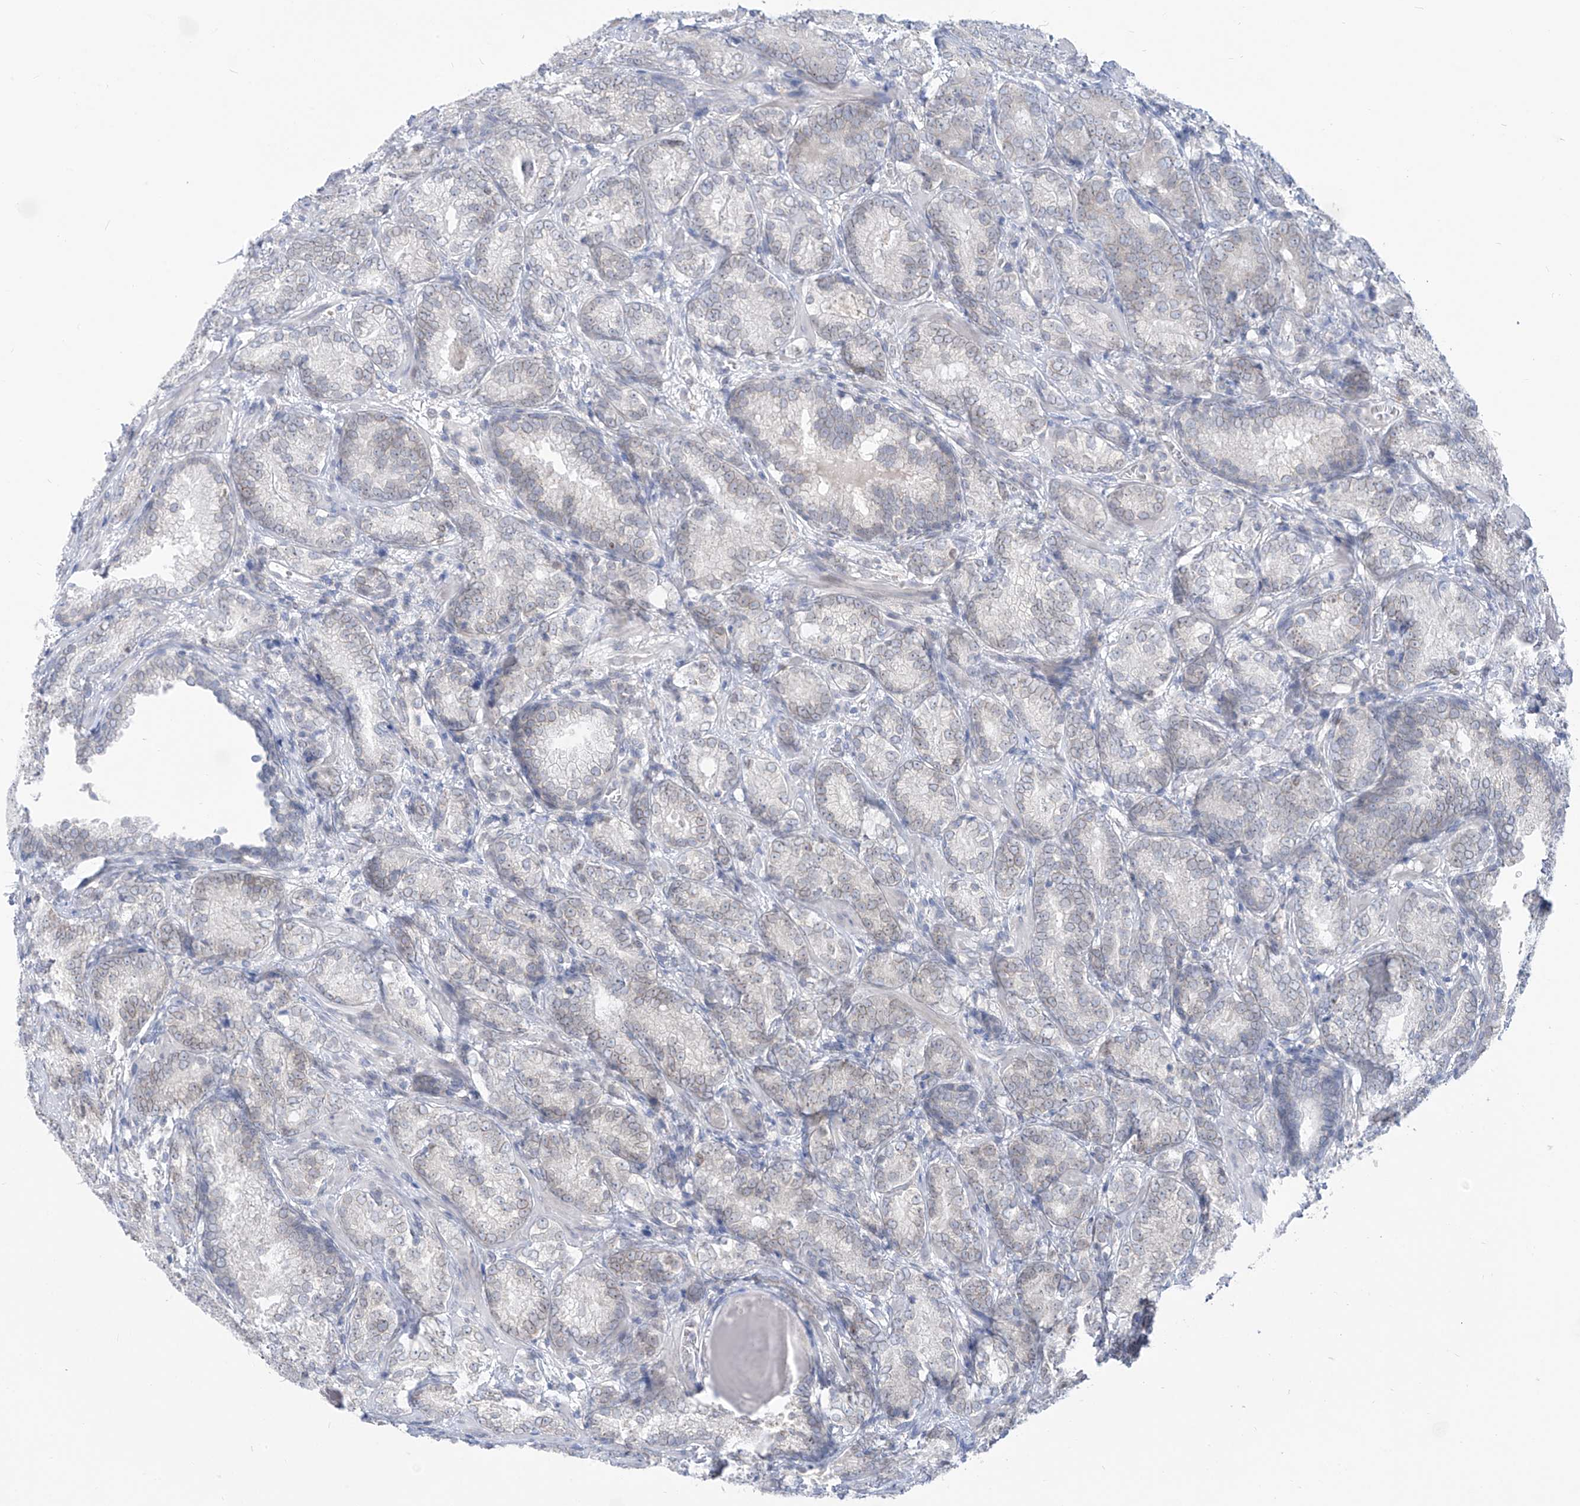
{"staining": {"intensity": "weak", "quantity": "25%-75%", "location": "cytoplasmic/membranous,nuclear"}, "tissue": "prostate cancer", "cell_type": "Tumor cells", "image_type": "cancer", "snomed": [{"axis": "morphology", "description": "Adenocarcinoma, High grade"}, {"axis": "topography", "description": "Prostate"}], "caption": "Immunohistochemistry of prostate cancer (high-grade adenocarcinoma) exhibits low levels of weak cytoplasmic/membranous and nuclear staining in approximately 25%-75% of tumor cells.", "gene": "KRTAP25-1", "patient": {"sex": "male", "age": 66}}